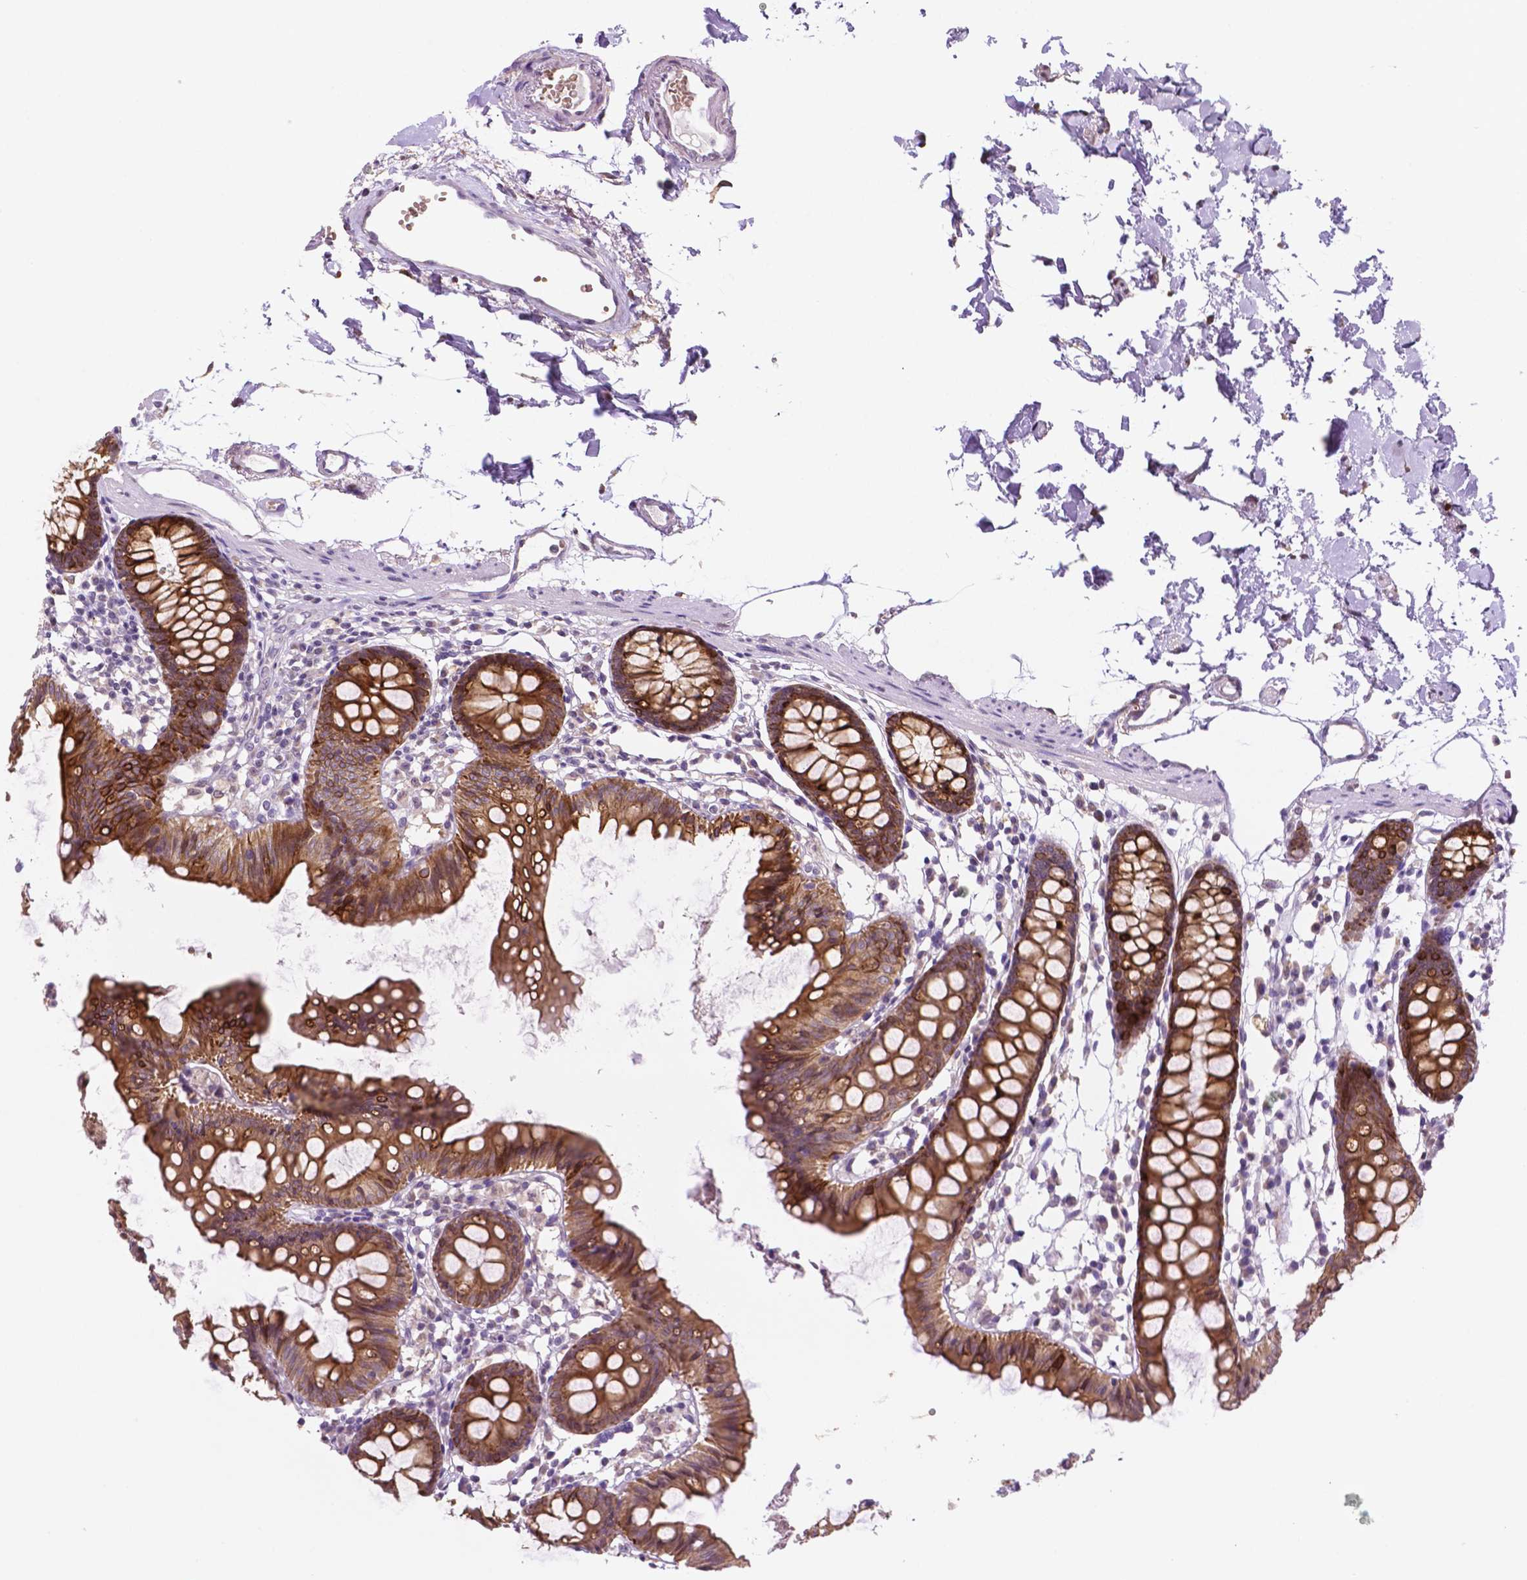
{"staining": {"intensity": "negative", "quantity": "none", "location": "none"}, "tissue": "colon", "cell_type": "Endothelial cells", "image_type": "normal", "snomed": [{"axis": "morphology", "description": "Normal tissue, NOS"}, {"axis": "topography", "description": "Colon"}], "caption": "The photomicrograph shows no significant staining in endothelial cells of colon.", "gene": "SHLD3", "patient": {"sex": "female", "age": 84}}